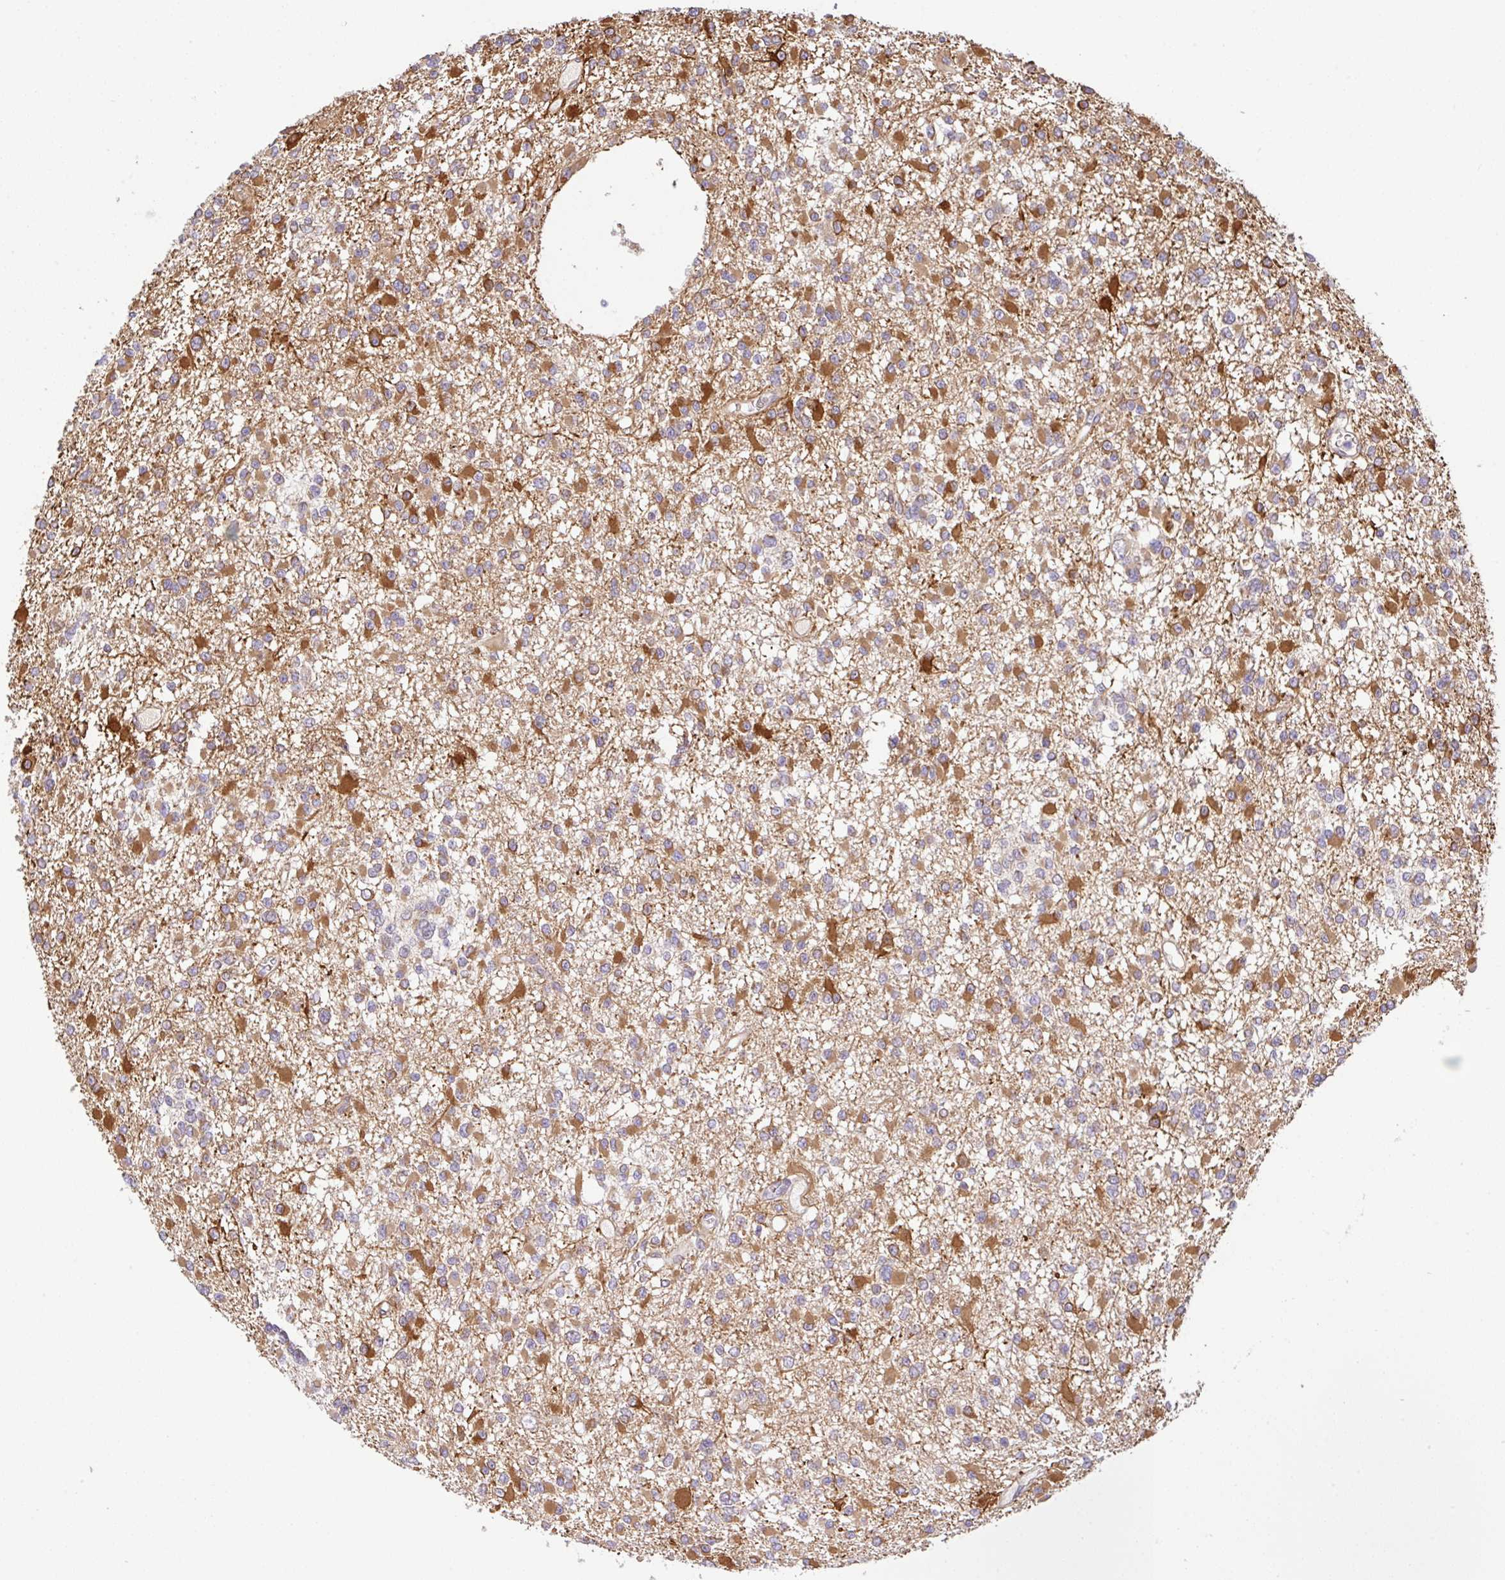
{"staining": {"intensity": "moderate", "quantity": "25%-75%", "location": "cytoplasmic/membranous"}, "tissue": "glioma", "cell_type": "Tumor cells", "image_type": "cancer", "snomed": [{"axis": "morphology", "description": "Glioma, malignant, Low grade"}, {"axis": "topography", "description": "Brain"}], "caption": "Malignant low-grade glioma stained with a brown dye demonstrates moderate cytoplasmic/membranous positive expression in approximately 25%-75% of tumor cells.", "gene": "UBE4A", "patient": {"sex": "female", "age": 22}}